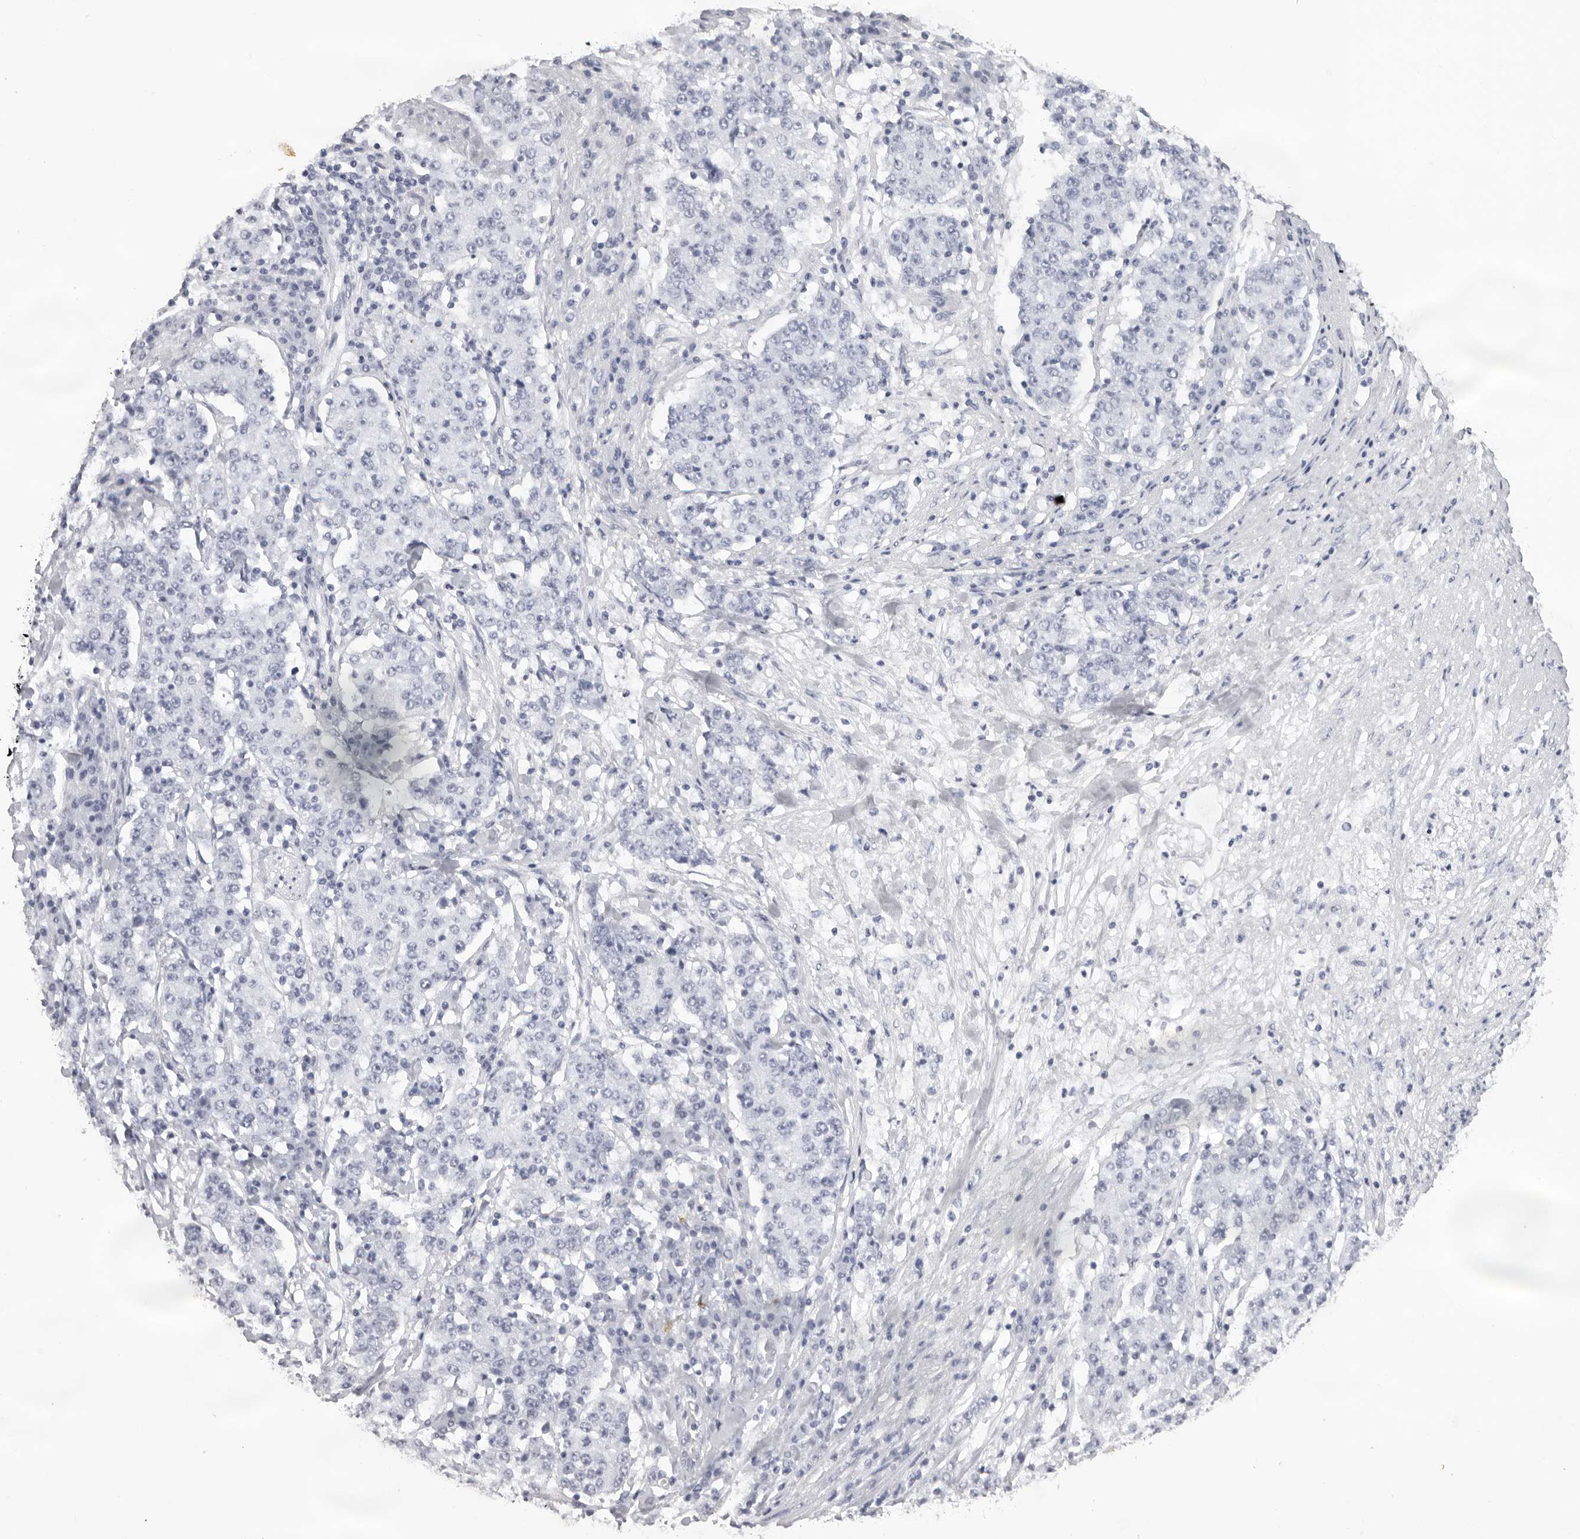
{"staining": {"intensity": "negative", "quantity": "none", "location": "none"}, "tissue": "stomach cancer", "cell_type": "Tumor cells", "image_type": "cancer", "snomed": [{"axis": "morphology", "description": "Adenocarcinoma, NOS"}, {"axis": "topography", "description": "Stomach"}], "caption": "IHC histopathology image of neoplastic tissue: stomach cancer stained with DAB displays no significant protein staining in tumor cells. (Immunohistochemistry (ihc), brightfield microscopy, high magnification).", "gene": "CST1", "patient": {"sex": "male", "age": 59}}